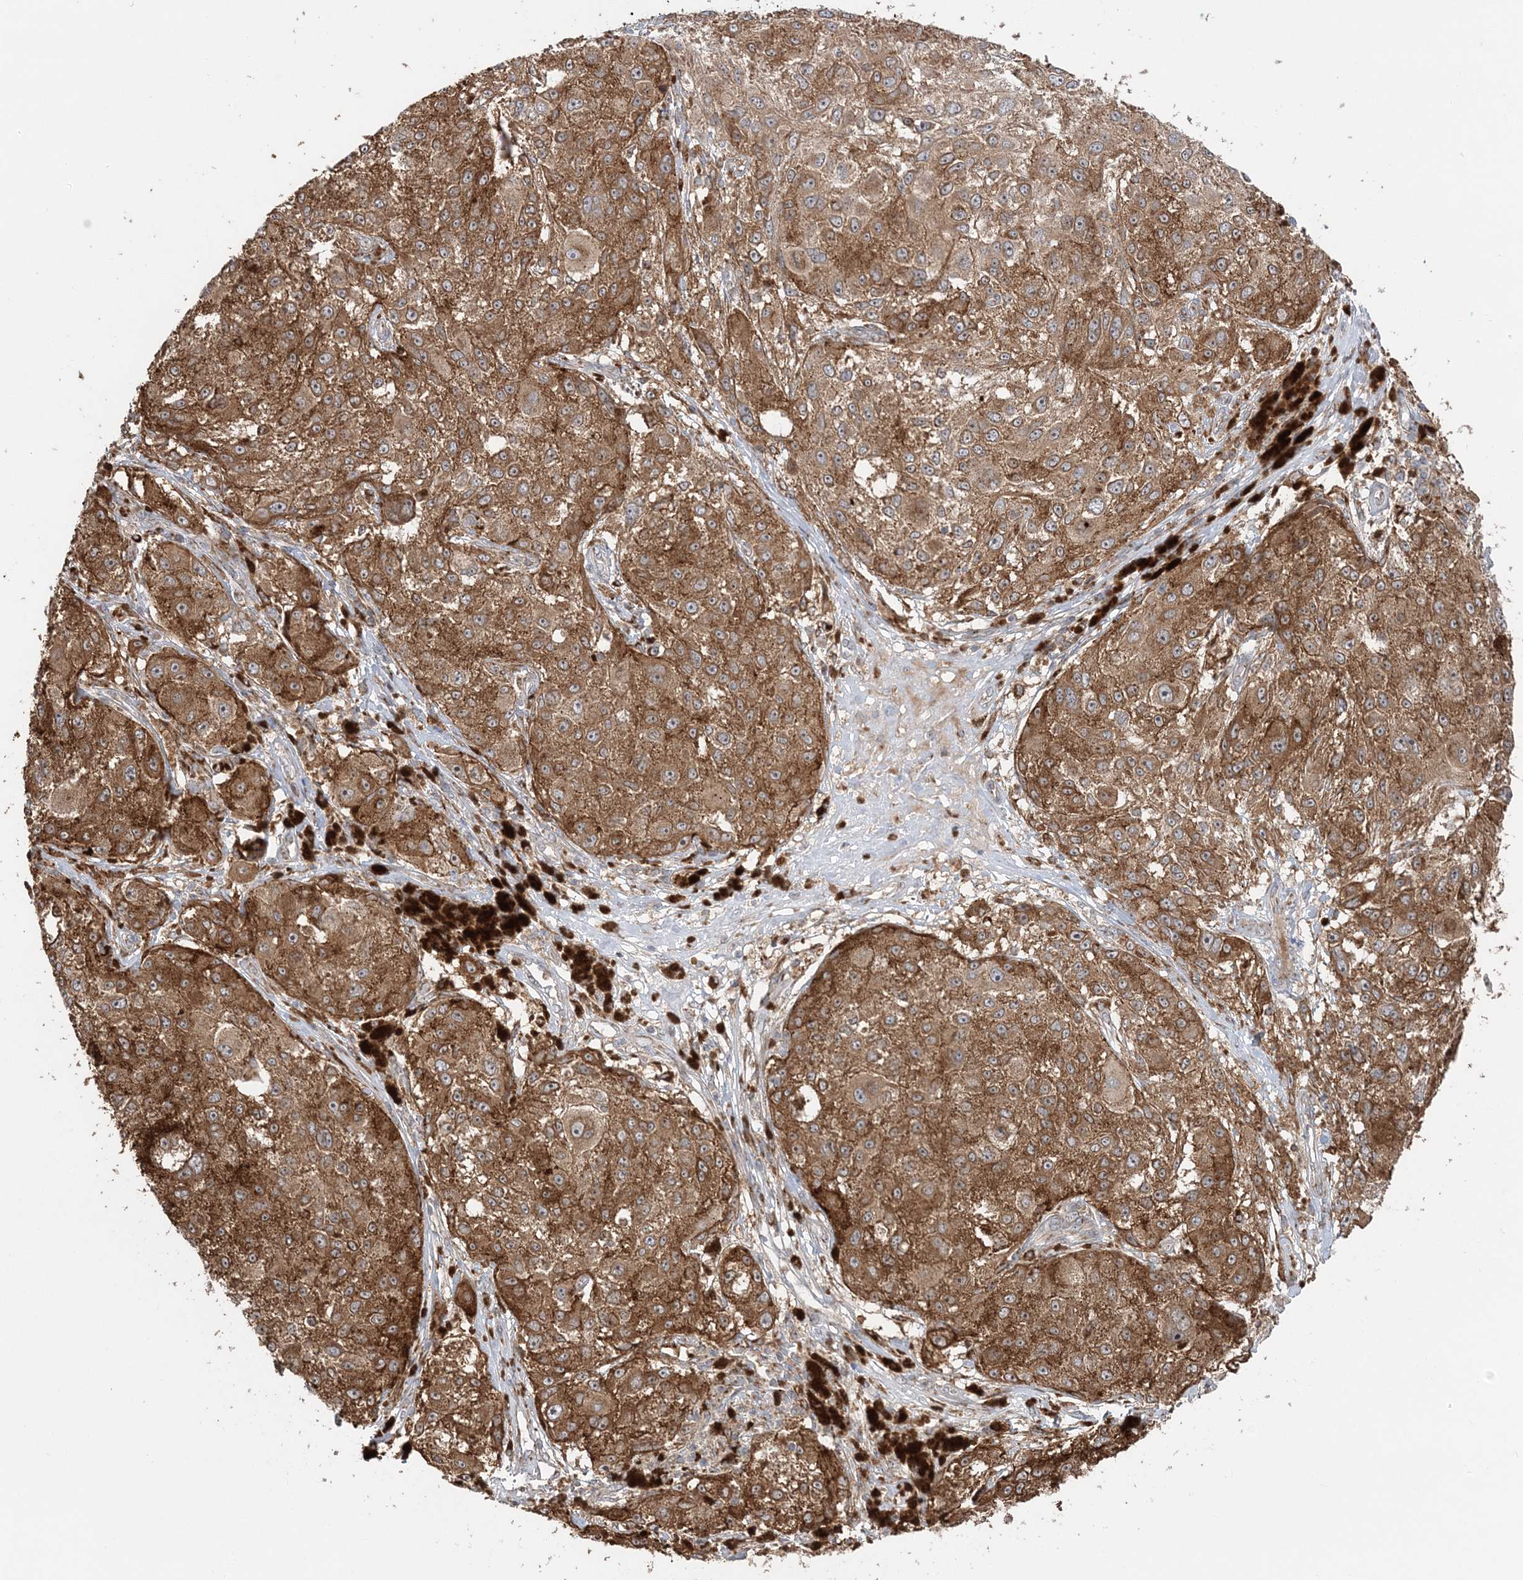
{"staining": {"intensity": "strong", "quantity": ">75%", "location": "cytoplasmic/membranous"}, "tissue": "melanoma", "cell_type": "Tumor cells", "image_type": "cancer", "snomed": [{"axis": "morphology", "description": "Necrosis, NOS"}, {"axis": "morphology", "description": "Malignant melanoma, NOS"}, {"axis": "topography", "description": "Skin"}], "caption": "An immunohistochemistry (IHC) image of neoplastic tissue is shown. Protein staining in brown highlights strong cytoplasmic/membranous positivity in malignant melanoma within tumor cells. Immunohistochemistry stains the protein of interest in brown and the nuclei are stained blue.", "gene": "ABCC3", "patient": {"sex": "female", "age": 87}}